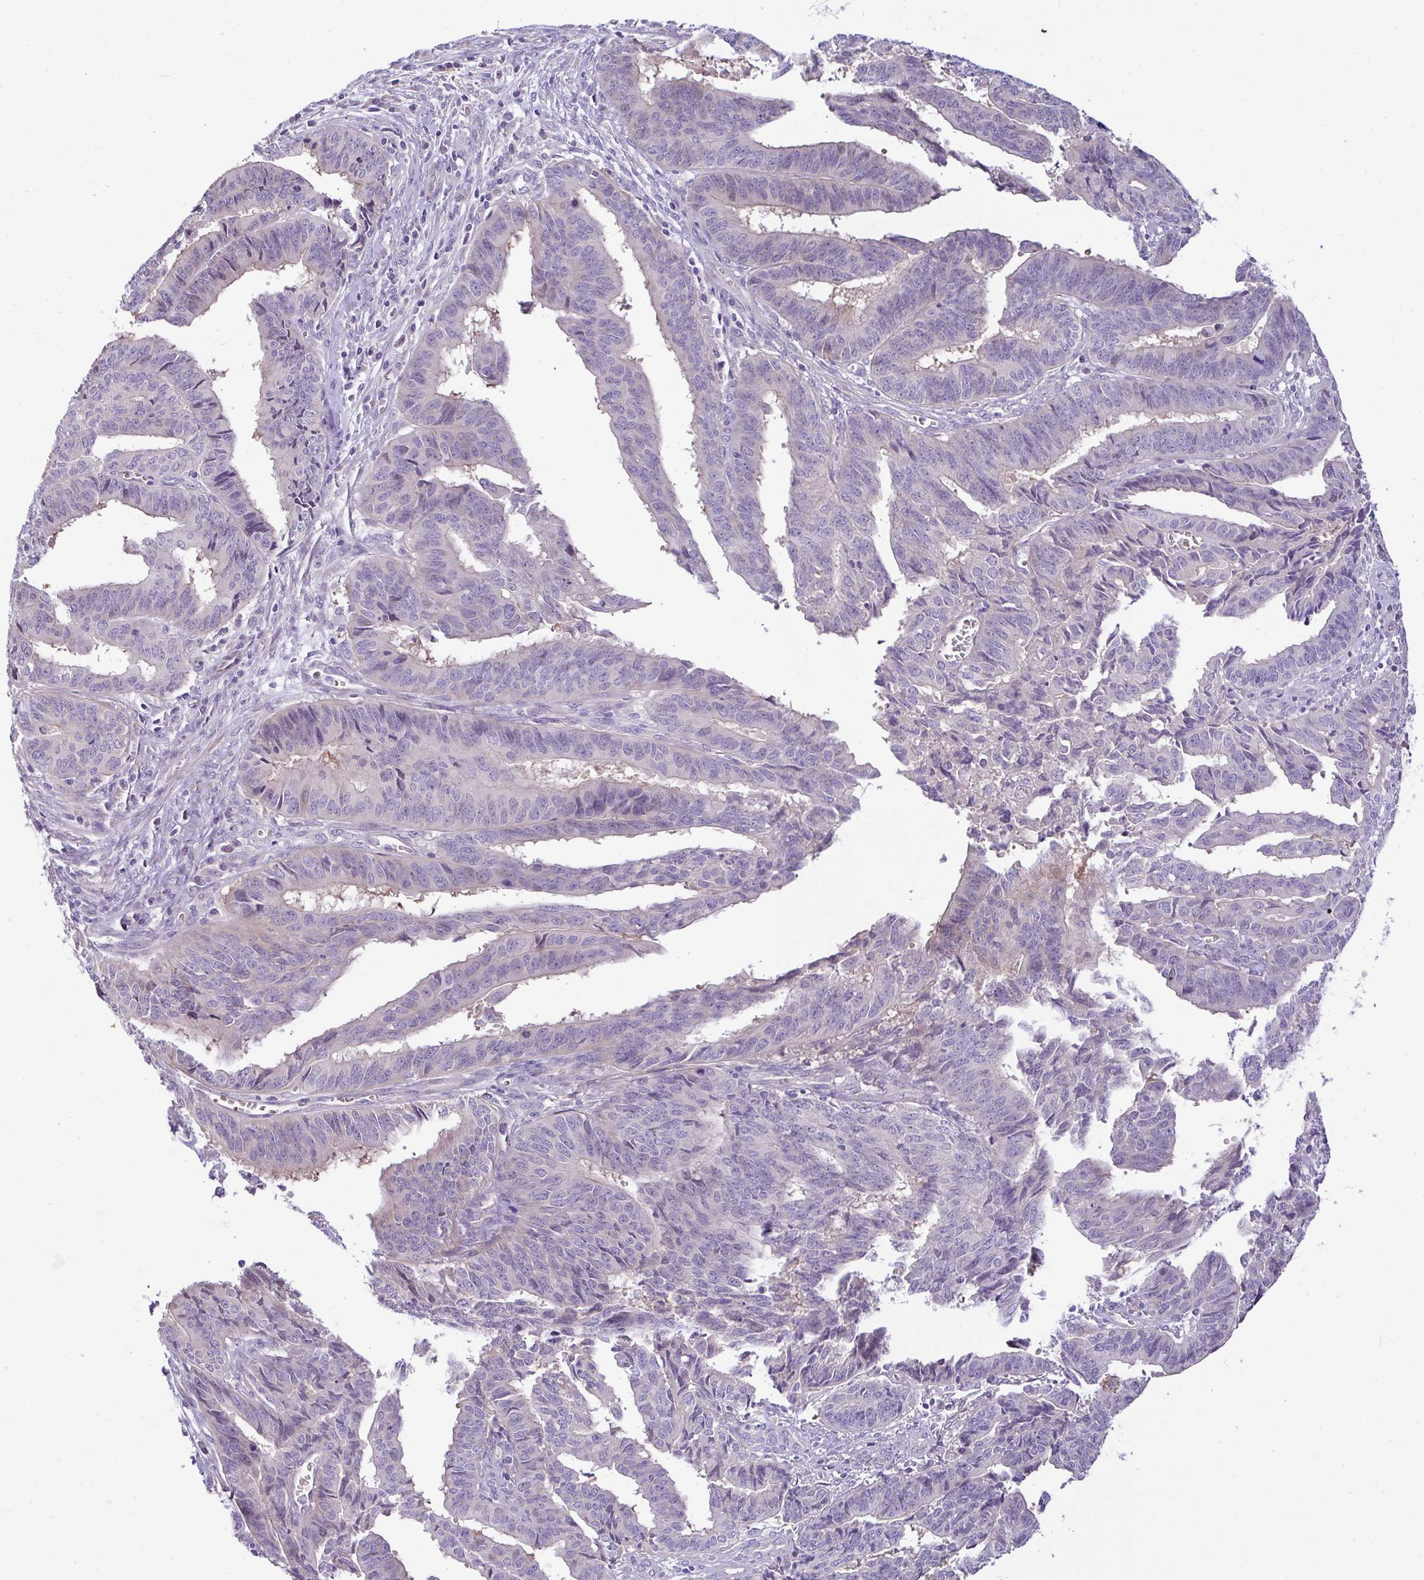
{"staining": {"intensity": "negative", "quantity": "none", "location": "none"}, "tissue": "endometrial cancer", "cell_type": "Tumor cells", "image_type": "cancer", "snomed": [{"axis": "morphology", "description": "Adenocarcinoma, NOS"}, {"axis": "topography", "description": "Endometrium"}], "caption": "The micrograph displays no significant staining in tumor cells of adenocarcinoma (endometrial).", "gene": "MOCS1", "patient": {"sex": "female", "age": 65}}